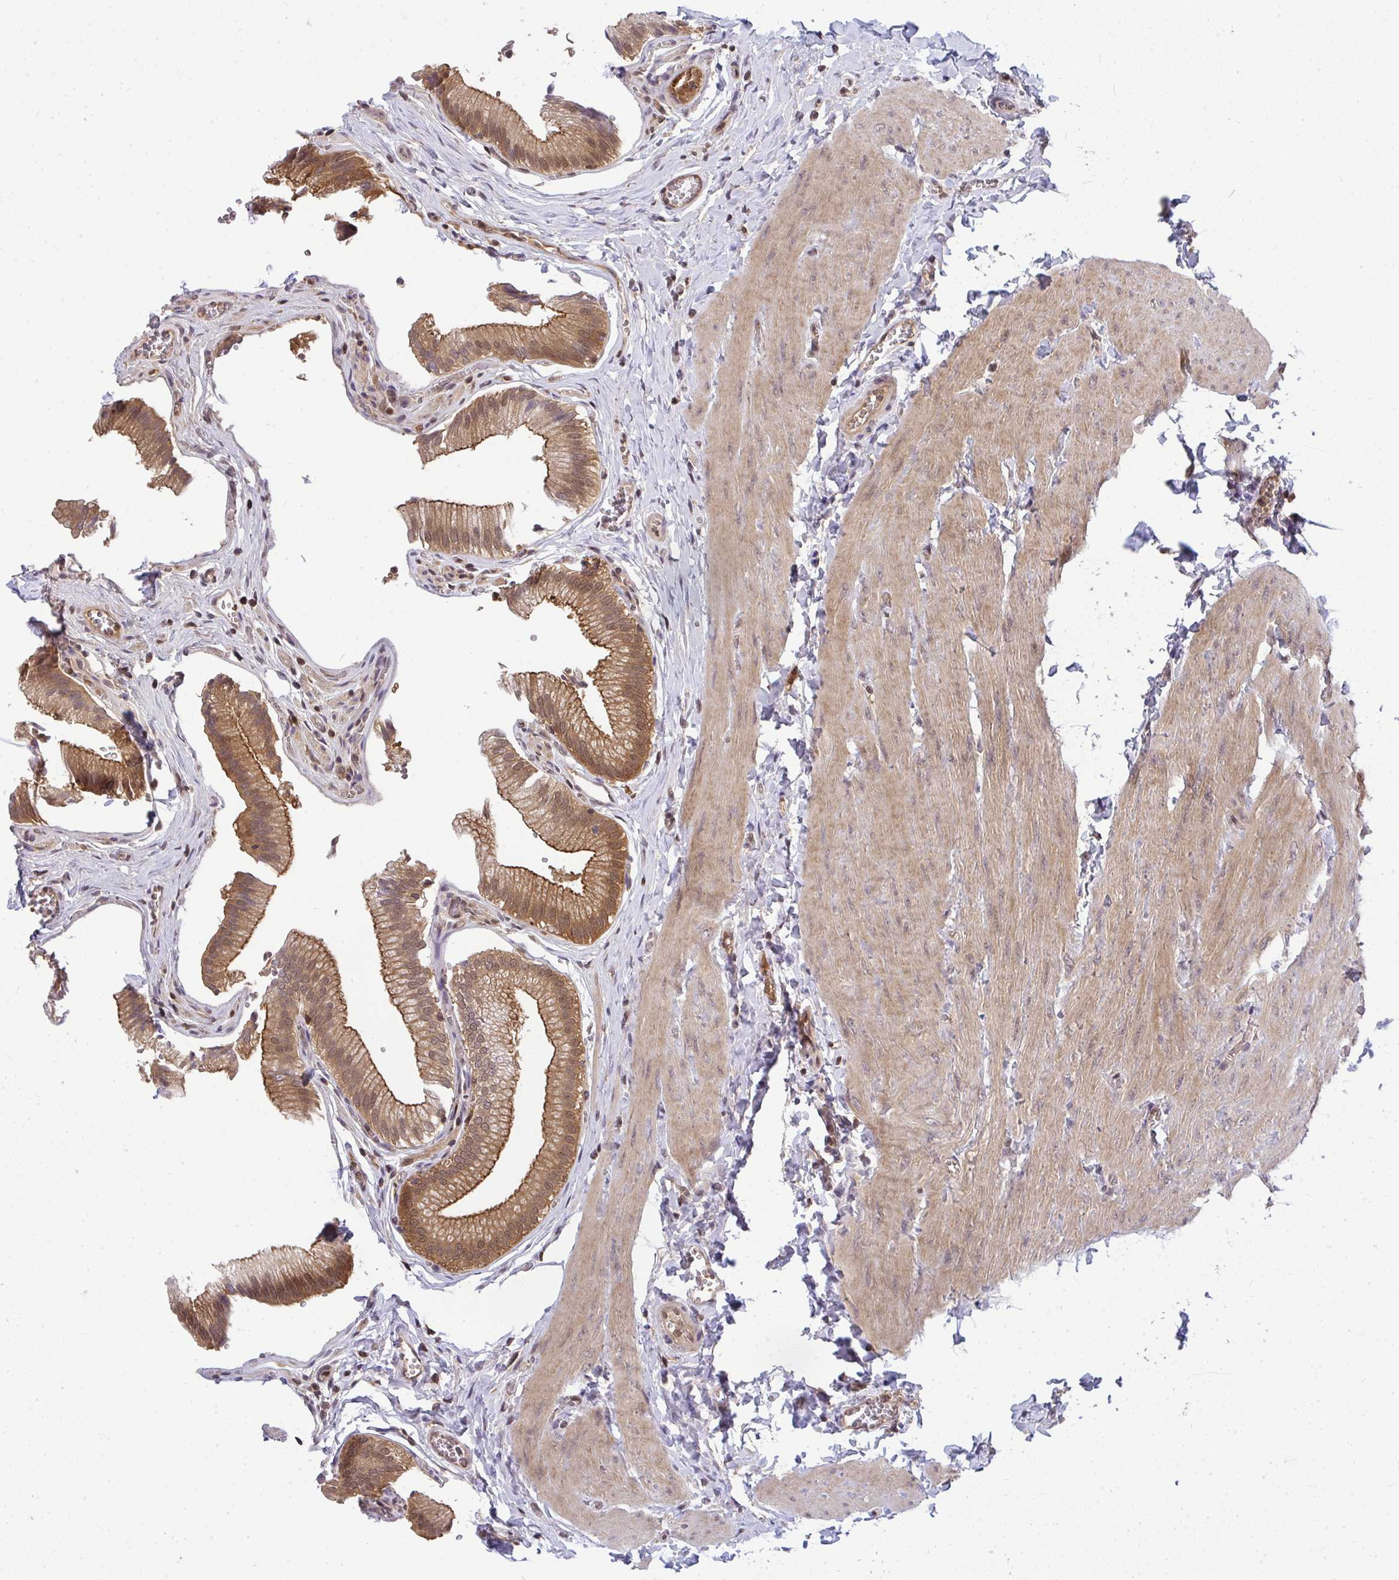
{"staining": {"intensity": "moderate", "quantity": ">75%", "location": "cytoplasmic/membranous,nuclear"}, "tissue": "gallbladder", "cell_type": "Glandular cells", "image_type": "normal", "snomed": [{"axis": "morphology", "description": "Normal tissue, NOS"}, {"axis": "topography", "description": "Gallbladder"}, {"axis": "topography", "description": "Peripheral nerve tissue"}], "caption": "An IHC micrograph of benign tissue is shown. Protein staining in brown labels moderate cytoplasmic/membranous,nuclear positivity in gallbladder within glandular cells.", "gene": "HDHD2", "patient": {"sex": "male", "age": 17}}